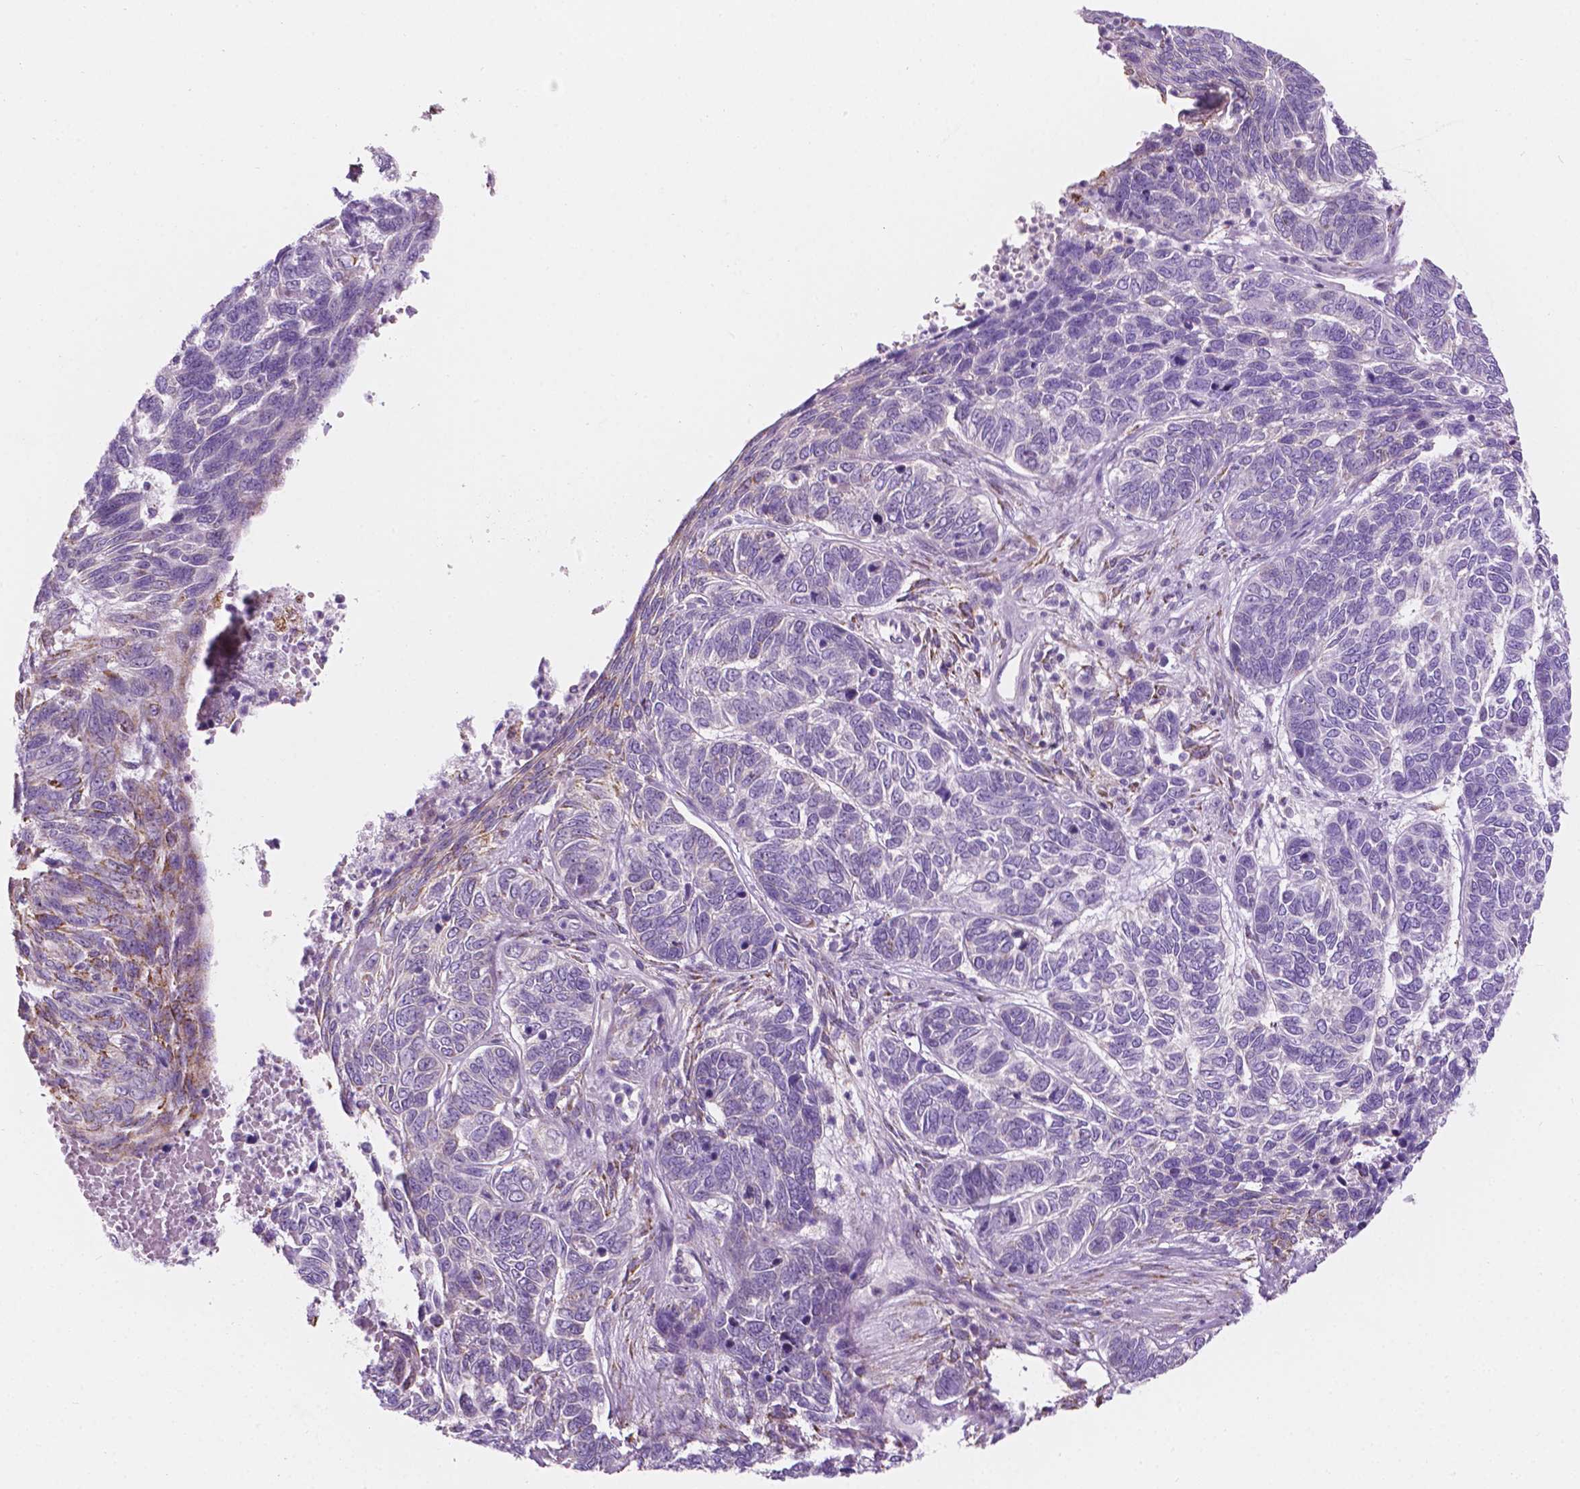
{"staining": {"intensity": "negative", "quantity": "none", "location": "none"}, "tissue": "skin cancer", "cell_type": "Tumor cells", "image_type": "cancer", "snomed": [{"axis": "morphology", "description": "Basal cell carcinoma"}, {"axis": "topography", "description": "Skin"}], "caption": "DAB immunohistochemical staining of human skin cancer (basal cell carcinoma) exhibits no significant positivity in tumor cells. The staining was performed using DAB (3,3'-diaminobenzidine) to visualize the protein expression in brown, while the nuclei were stained in blue with hematoxylin (Magnification: 20x).", "gene": "NOS1AP", "patient": {"sex": "female", "age": 65}}